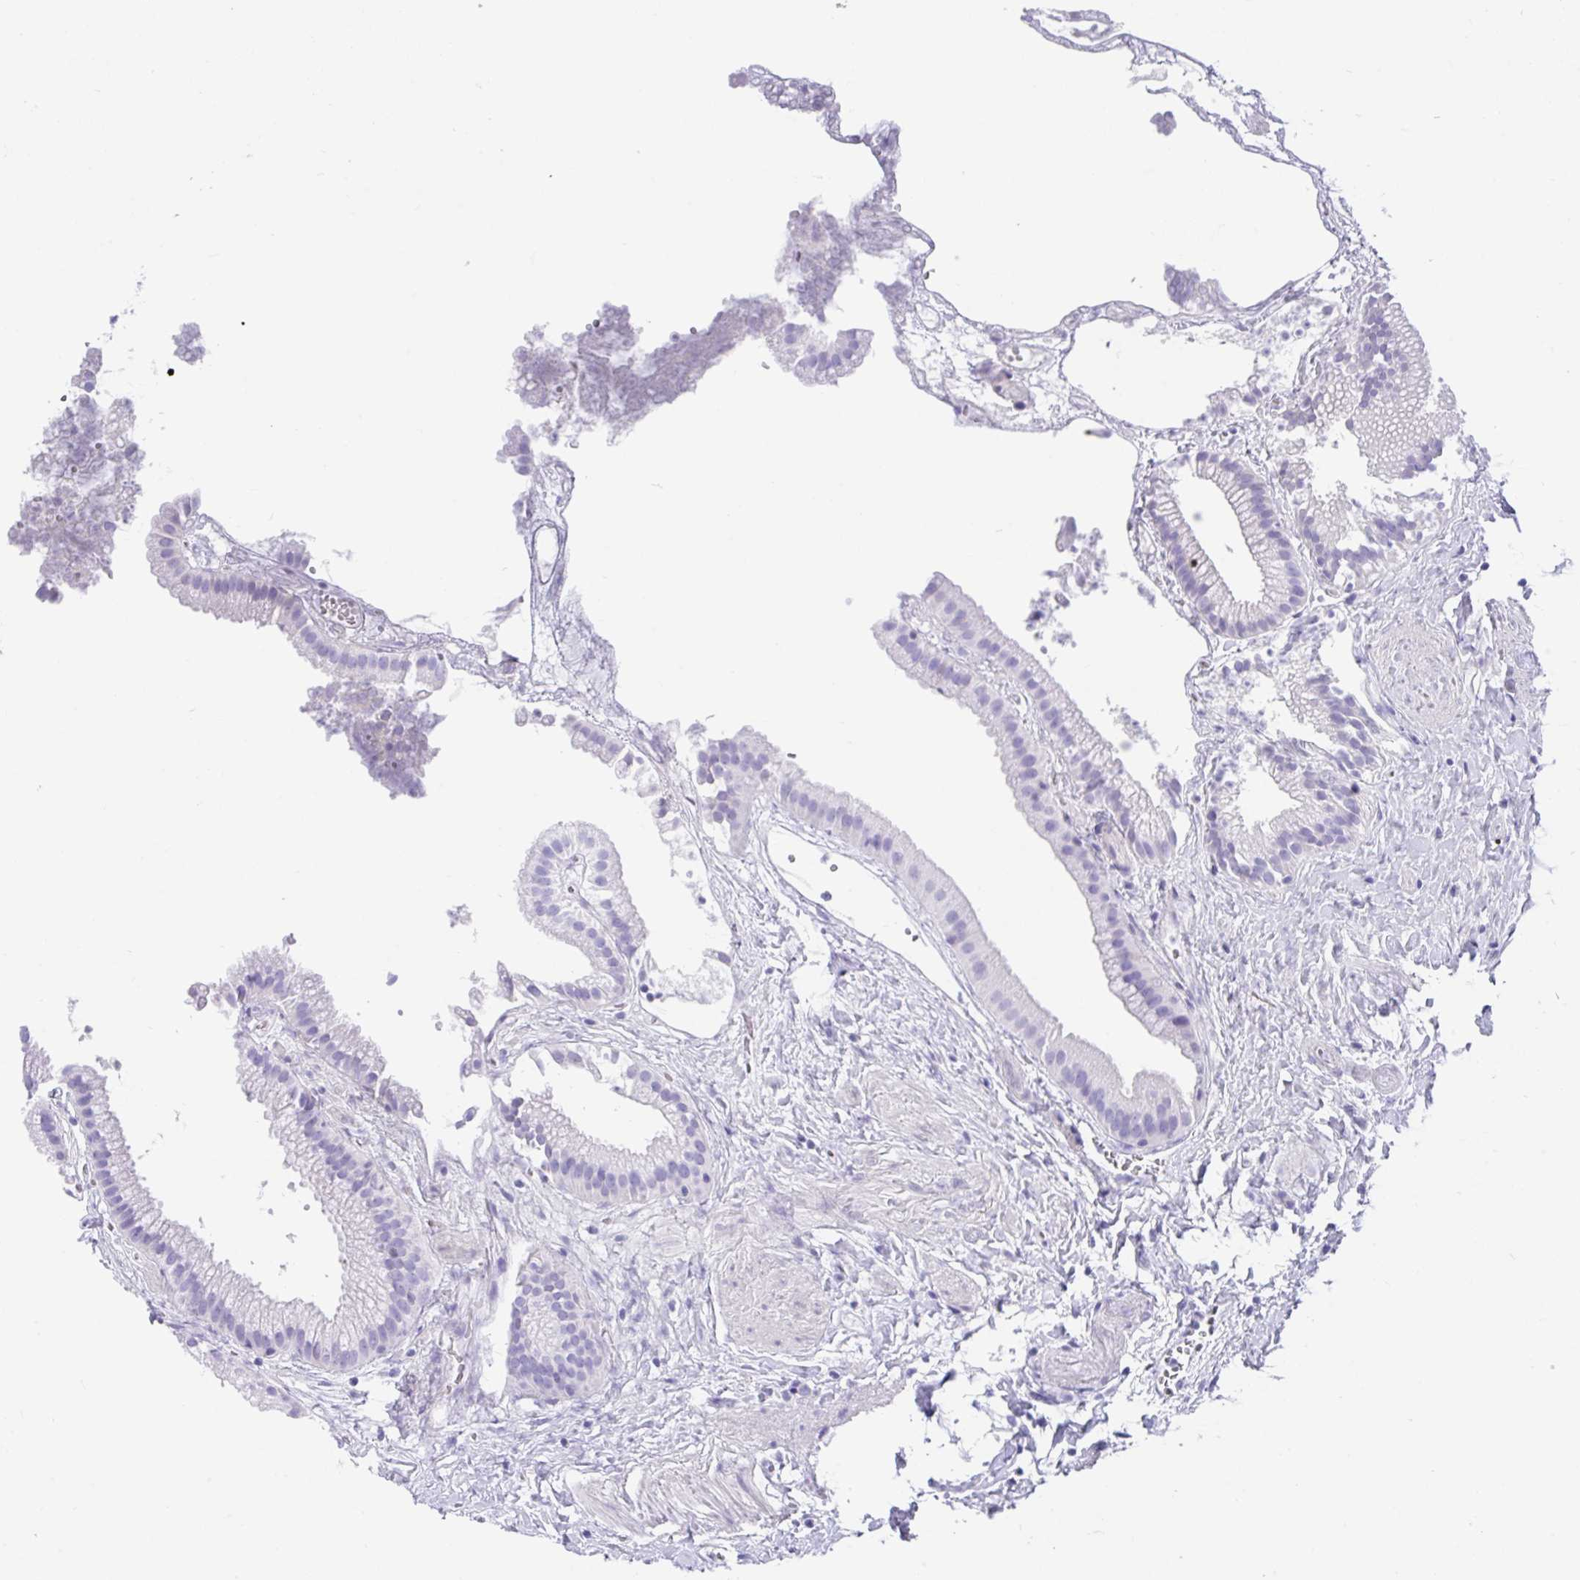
{"staining": {"intensity": "negative", "quantity": "none", "location": "none"}, "tissue": "gallbladder", "cell_type": "Glandular cells", "image_type": "normal", "snomed": [{"axis": "morphology", "description": "Normal tissue, NOS"}, {"axis": "topography", "description": "Gallbladder"}], "caption": "IHC photomicrograph of unremarkable gallbladder: gallbladder stained with DAB (3,3'-diaminobenzidine) exhibits no significant protein staining in glandular cells.", "gene": "FAM107A", "patient": {"sex": "female", "age": 63}}